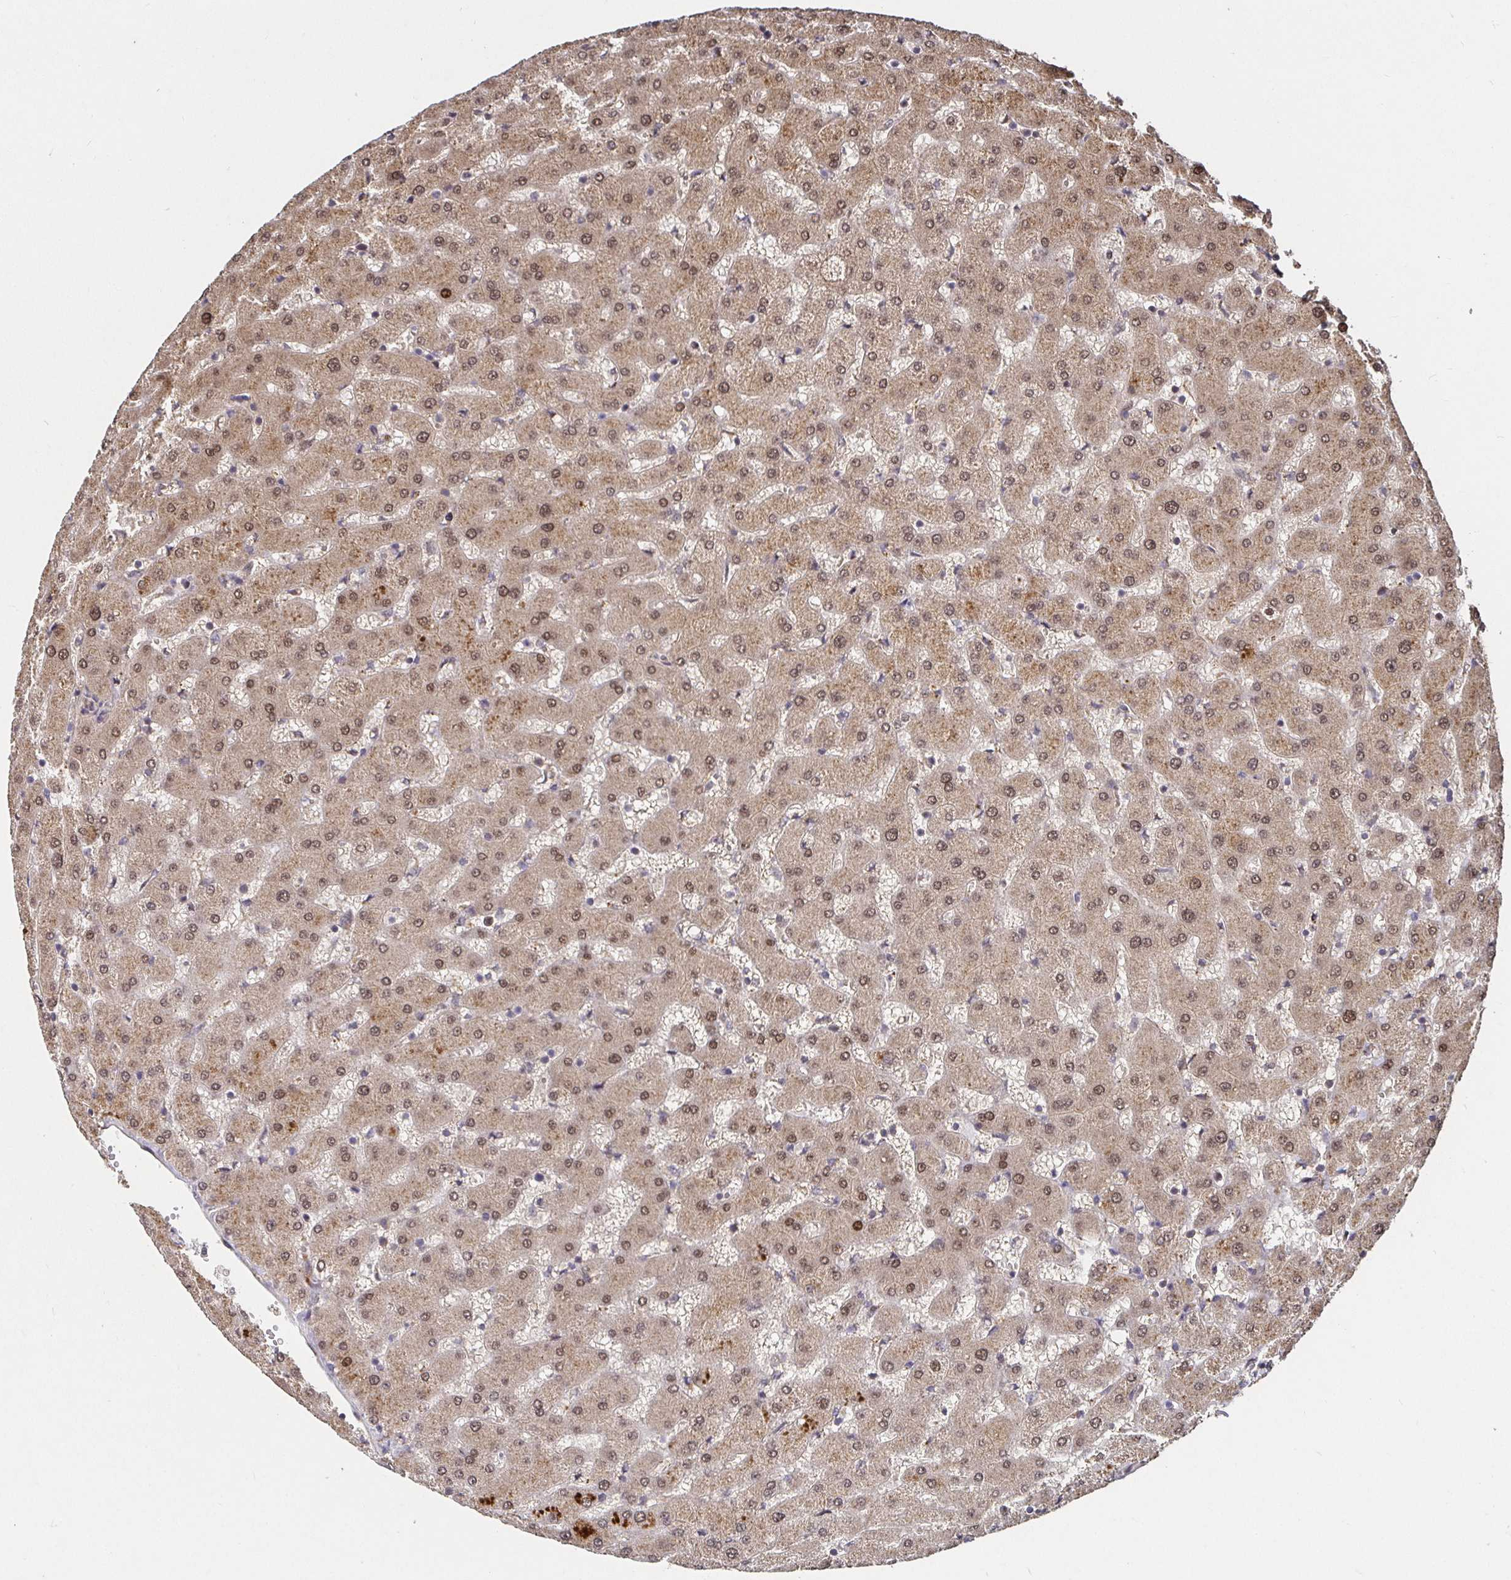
{"staining": {"intensity": "moderate", "quantity": ">75%", "location": "cytoplasmic/membranous"}, "tissue": "liver", "cell_type": "Cholangiocytes", "image_type": "normal", "snomed": [{"axis": "morphology", "description": "Normal tissue, NOS"}, {"axis": "topography", "description": "Liver"}], "caption": "A medium amount of moderate cytoplasmic/membranous expression is appreciated in approximately >75% of cholangiocytes in benign liver.", "gene": "SMYD3", "patient": {"sex": "female", "age": 63}}